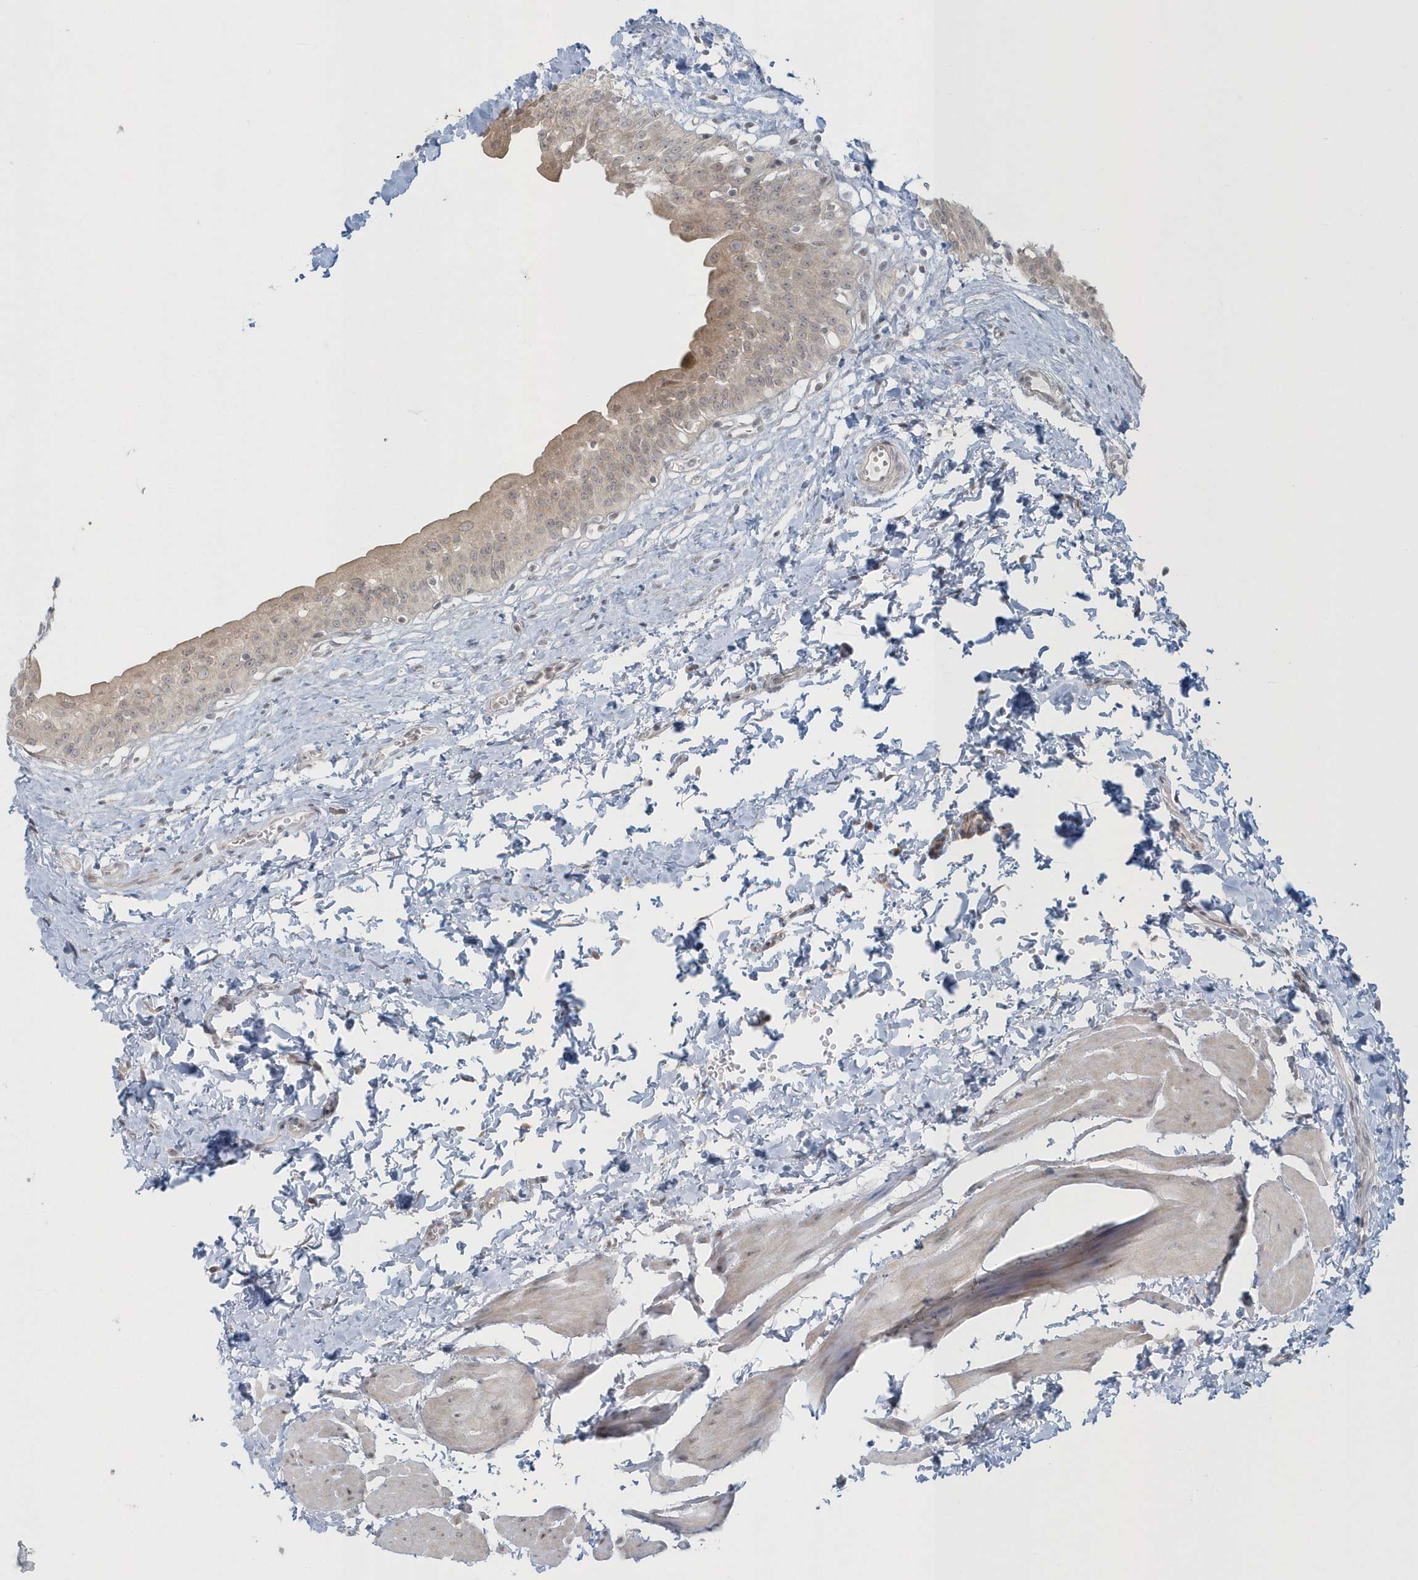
{"staining": {"intensity": "weak", "quantity": ">75%", "location": "cytoplasmic/membranous"}, "tissue": "urinary bladder", "cell_type": "Urothelial cells", "image_type": "normal", "snomed": [{"axis": "morphology", "description": "Normal tissue, NOS"}, {"axis": "topography", "description": "Urinary bladder"}], "caption": "Urothelial cells display low levels of weak cytoplasmic/membranous positivity in approximately >75% of cells in benign urinary bladder. (Brightfield microscopy of DAB IHC at high magnification).", "gene": "BLTP3A", "patient": {"sex": "male", "age": 51}}